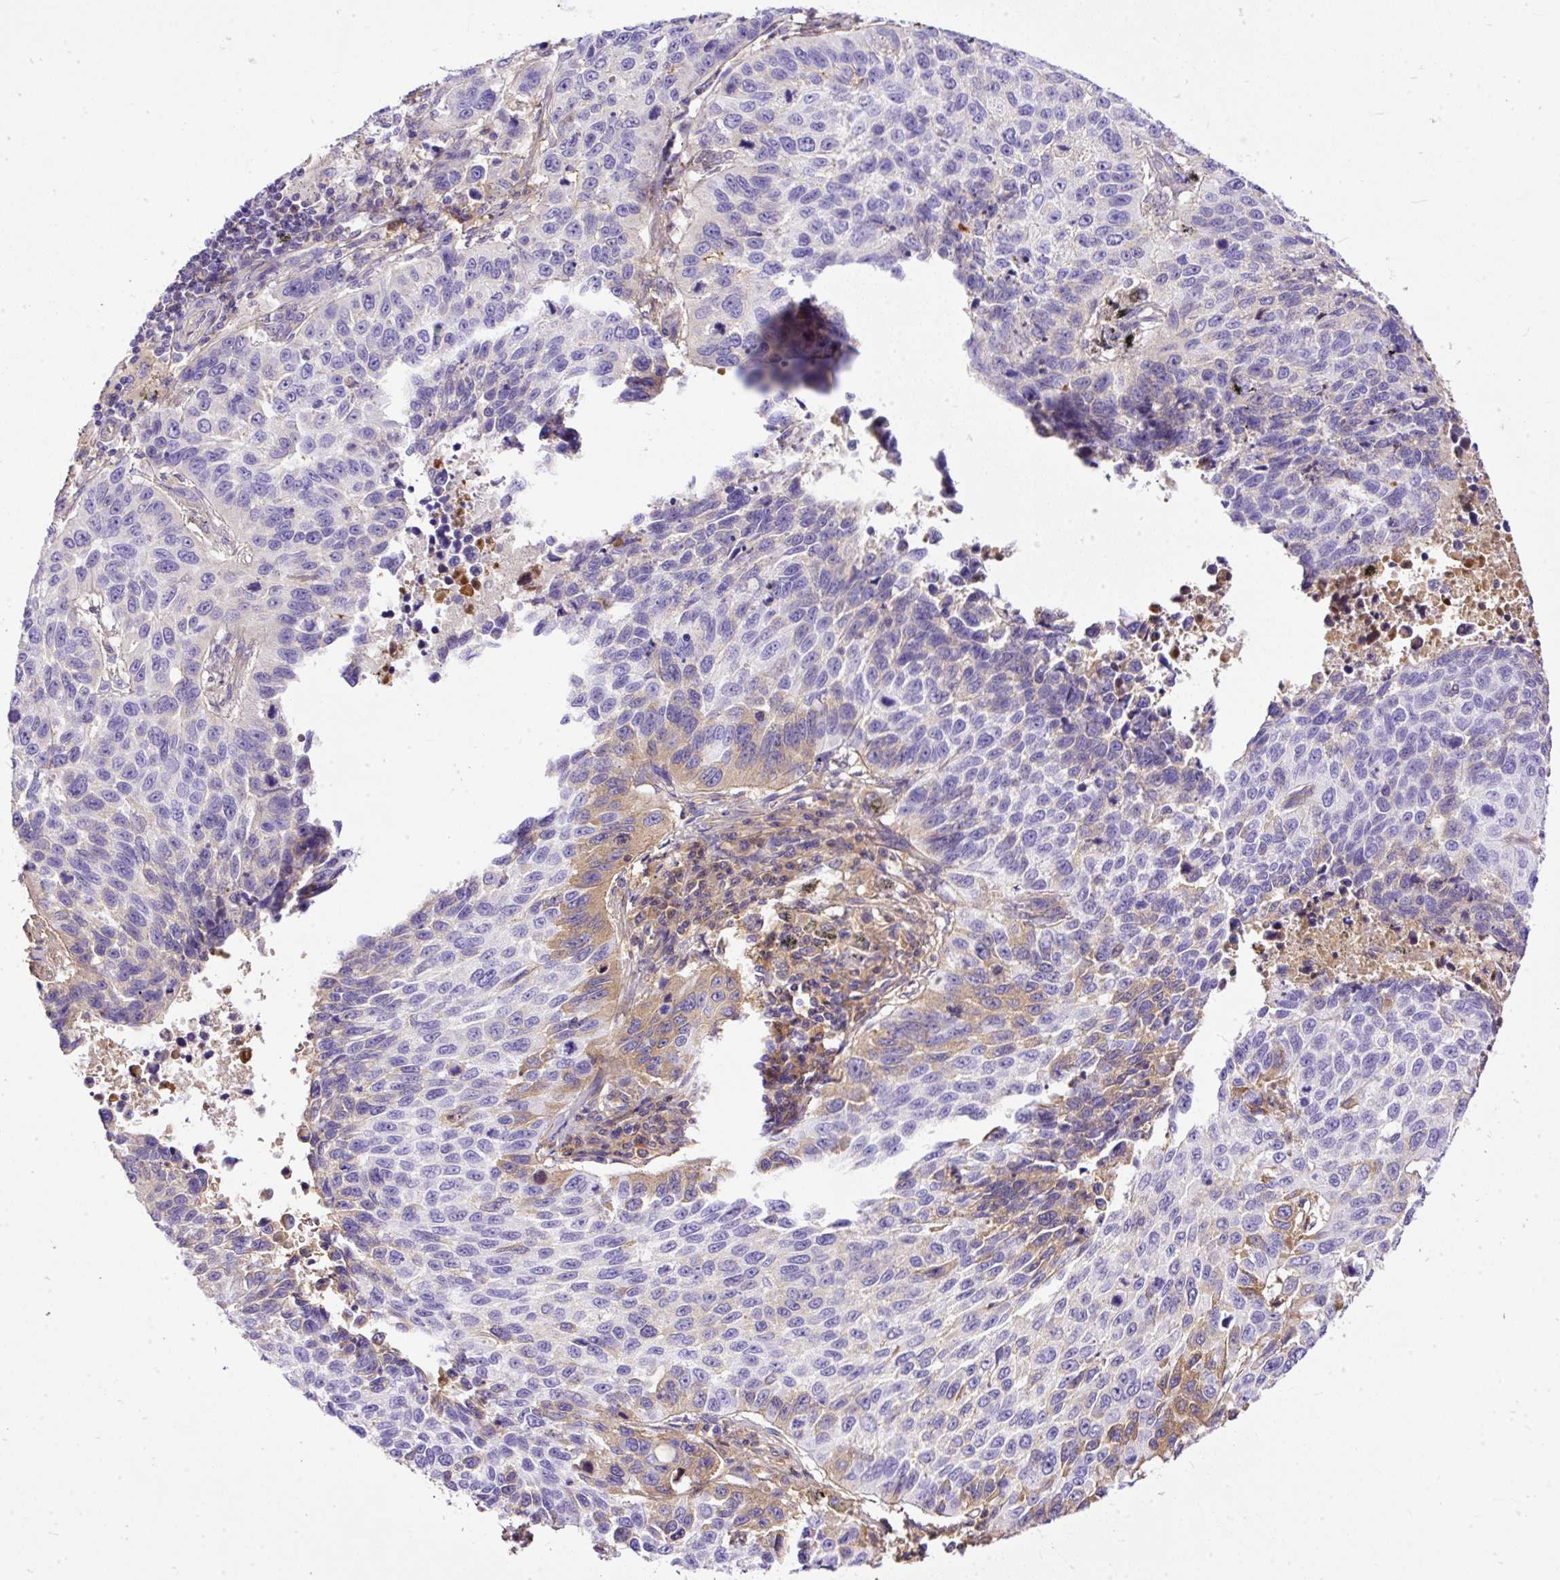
{"staining": {"intensity": "moderate", "quantity": "<25%", "location": "cytoplasmic/membranous"}, "tissue": "lung cancer", "cell_type": "Tumor cells", "image_type": "cancer", "snomed": [{"axis": "morphology", "description": "Squamous cell carcinoma, NOS"}, {"axis": "topography", "description": "Lung"}], "caption": "This is an image of immunohistochemistry (IHC) staining of lung squamous cell carcinoma, which shows moderate expression in the cytoplasmic/membranous of tumor cells.", "gene": "CLEC3B", "patient": {"sex": "male", "age": 62}}